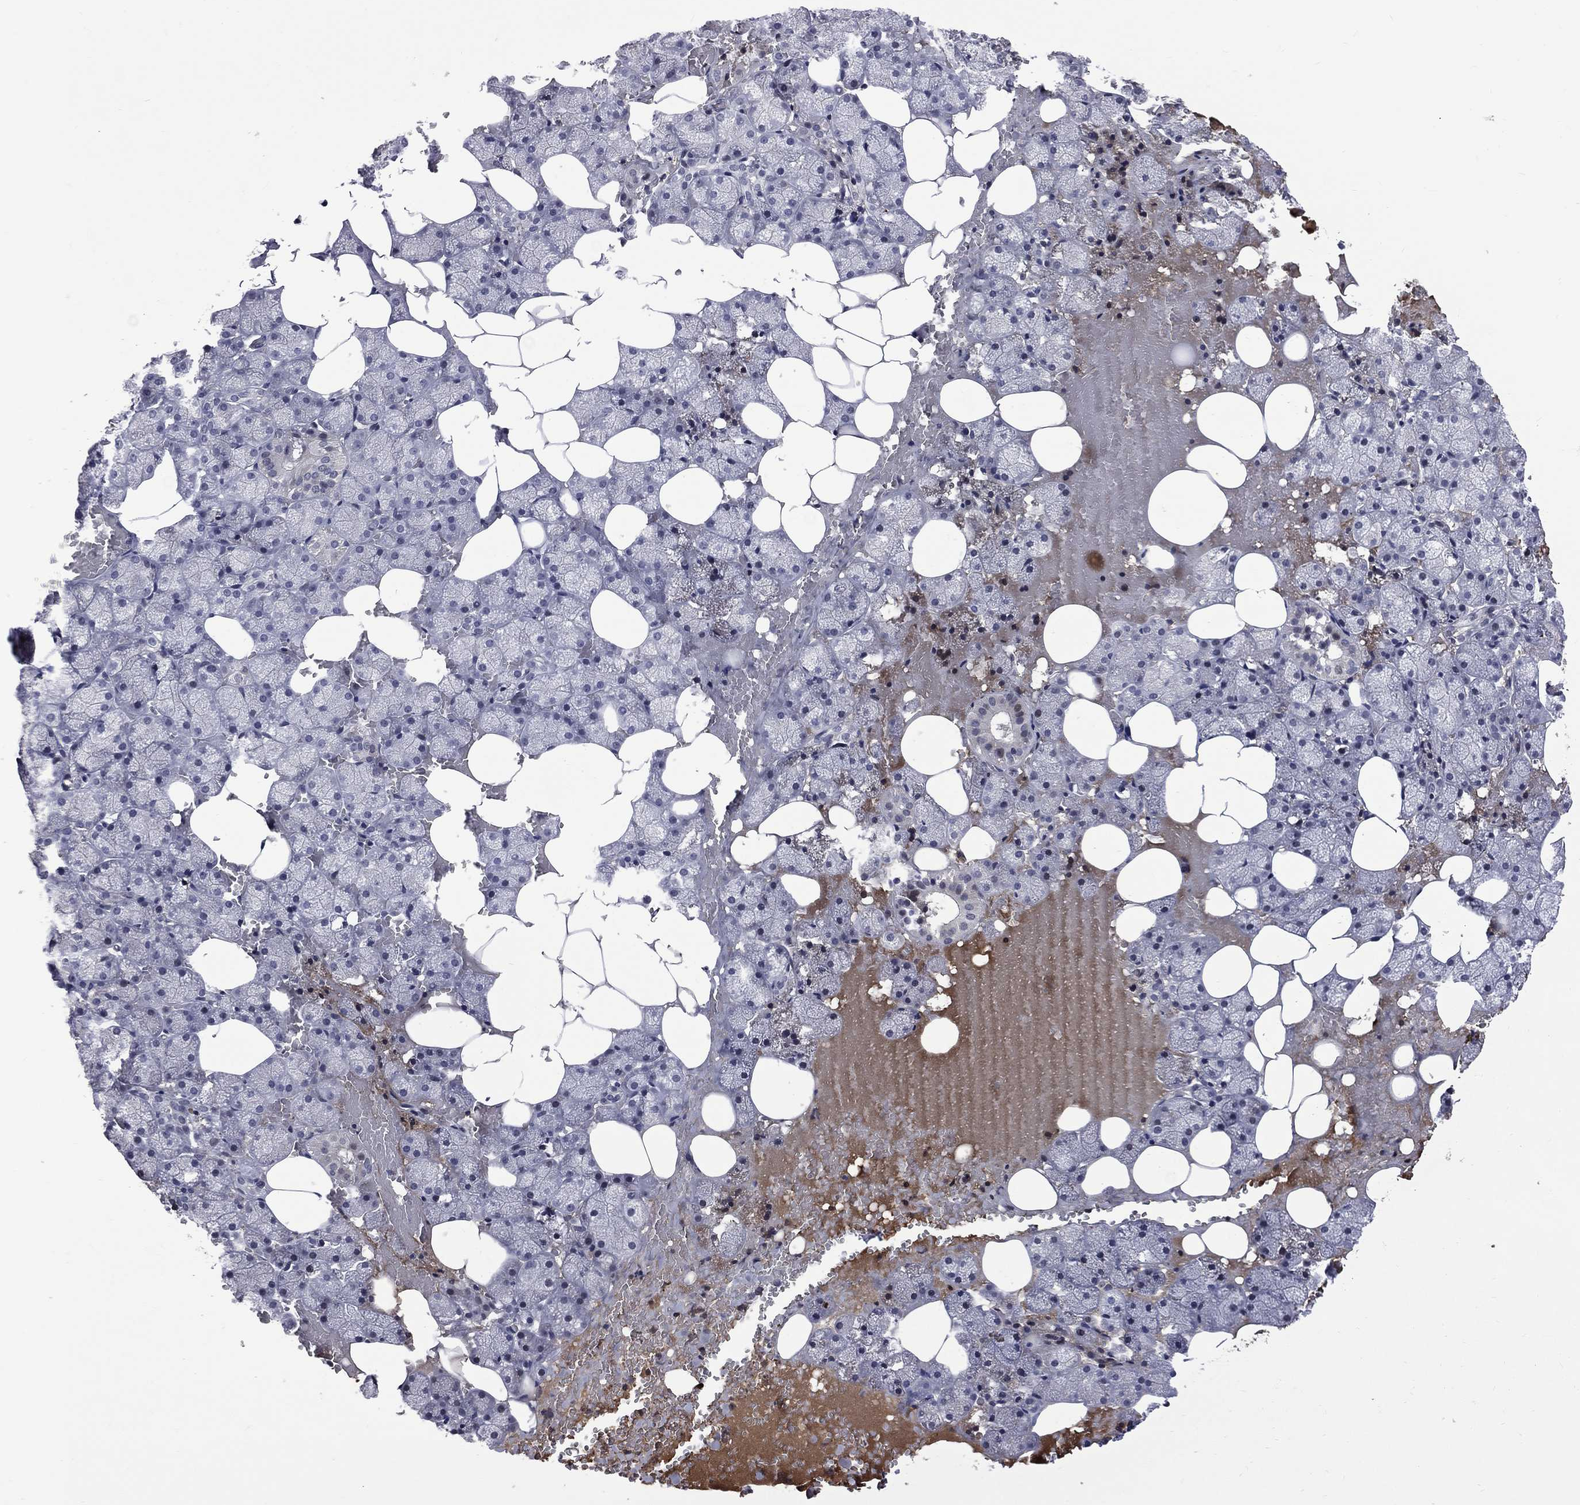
{"staining": {"intensity": "negative", "quantity": "none", "location": "none"}, "tissue": "salivary gland", "cell_type": "Glandular cells", "image_type": "normal", "snomed": [{"axis": "morphology", "description": "Normal tissue, NOS"}, {"axis": "topography", "description": "Salivary gland"}], "caption": "Micrograph shows no significant protein expression in glandular cells of unremarkable salivary gland. The staining was performed using DAB (3,3'-diaminobenzidine) to visualize the protein expression in brown, while the nuclei were stained in blue with hematoxylin (Magnification: 20x).", "gene": "FGG", "patient": {"sex": "male", "age": 38}}